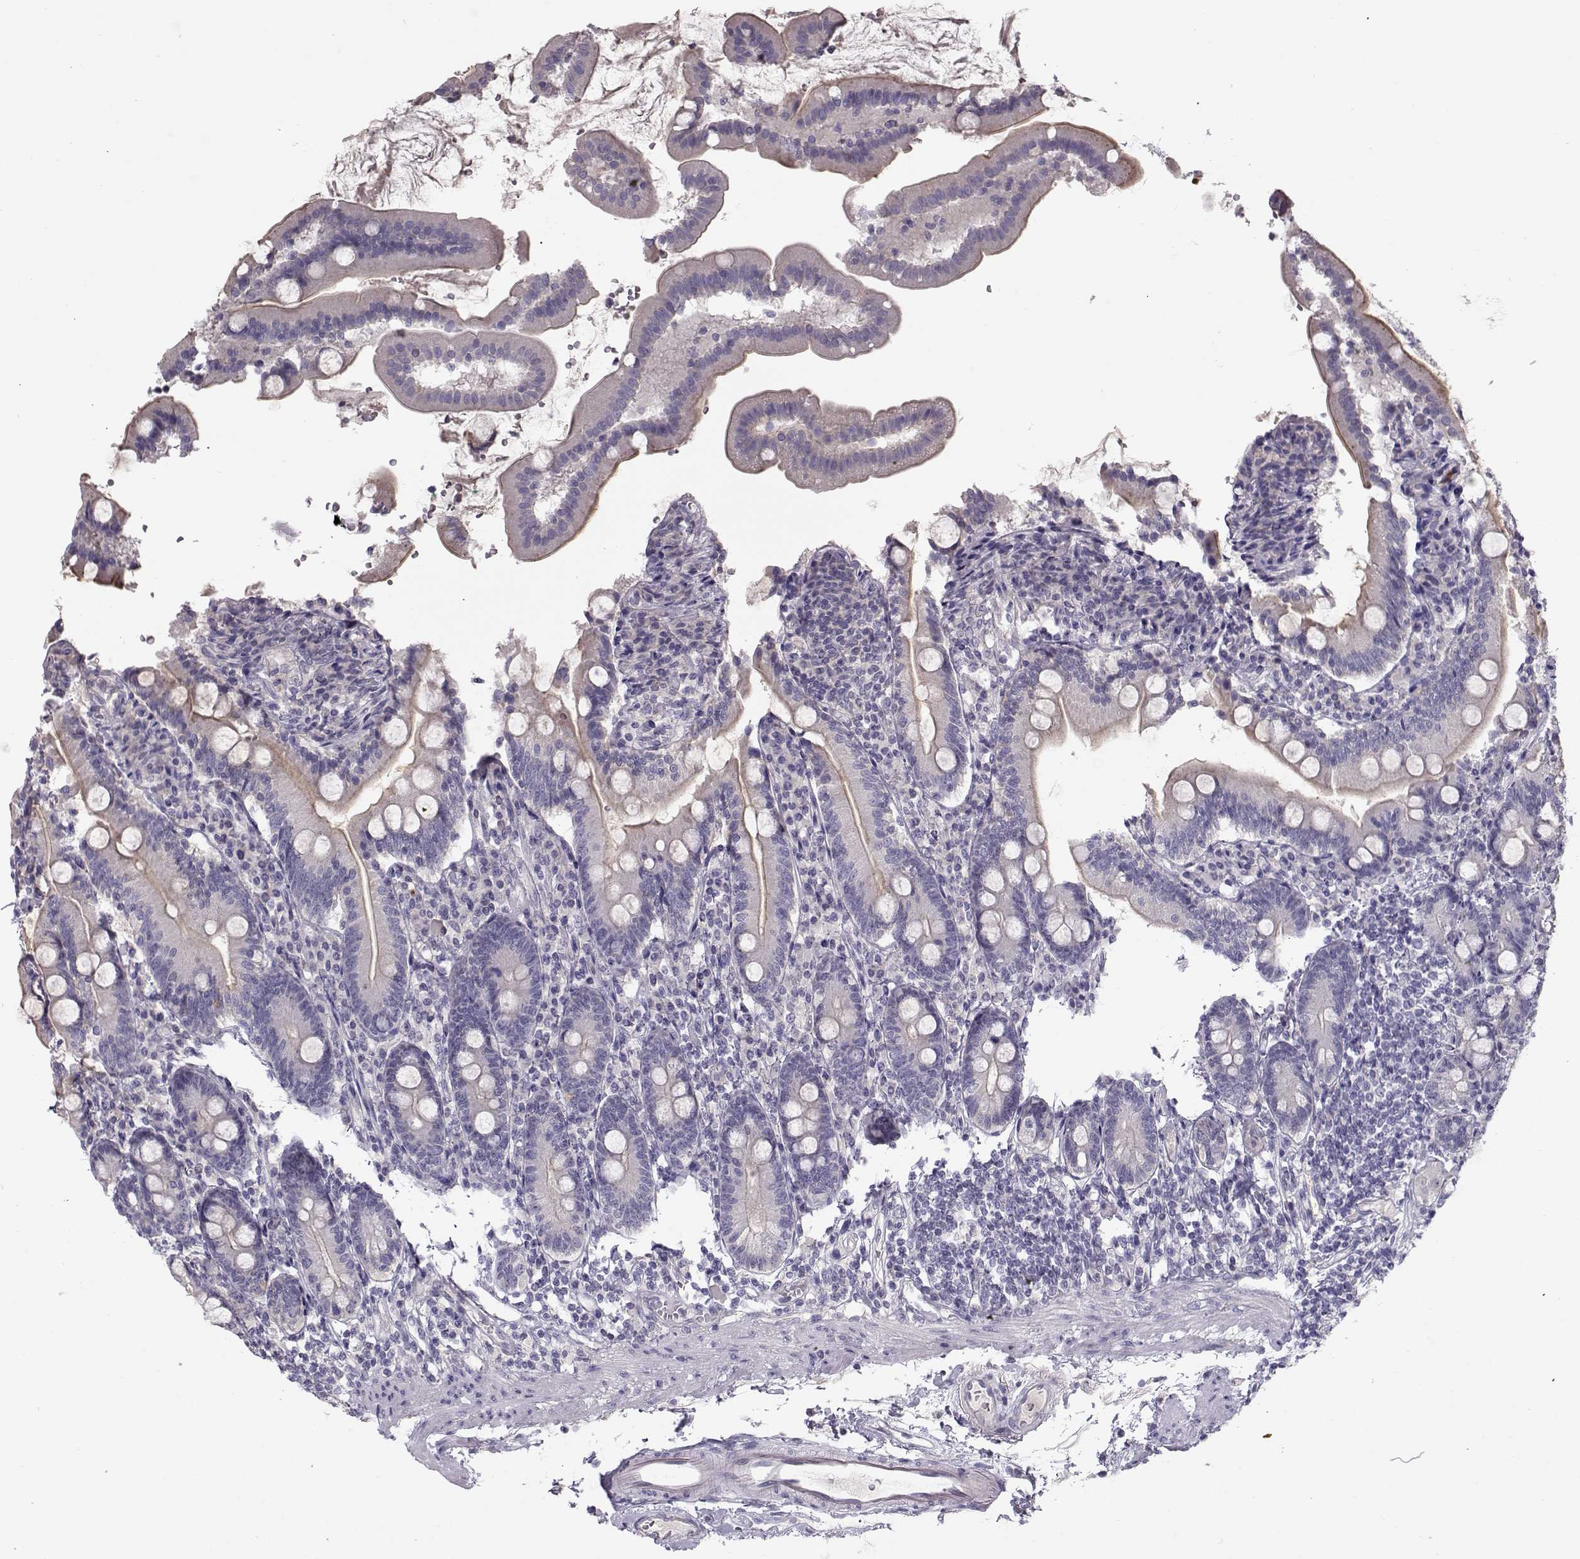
{"staining": {"intensity": "moderate", "quantity": ">75%", "location": "cytoplasmic/membranous"}, "tissue": "duodenum", "cell_type": "Glandular cells", "image_type": "normal", "snomed": [{"axis": "morphology", "description": "Normal tissue, NOS"}, {"axis": "topography", "description": "Duodenum"}], "caption": "IHC of unremarkable human duodenum reveals medium levels of moderate cytoplasmic/membranous positivity in about >75% of glandular cells.", "gene": "GRK1", "patient": {"sex": "female", "age": 67}}